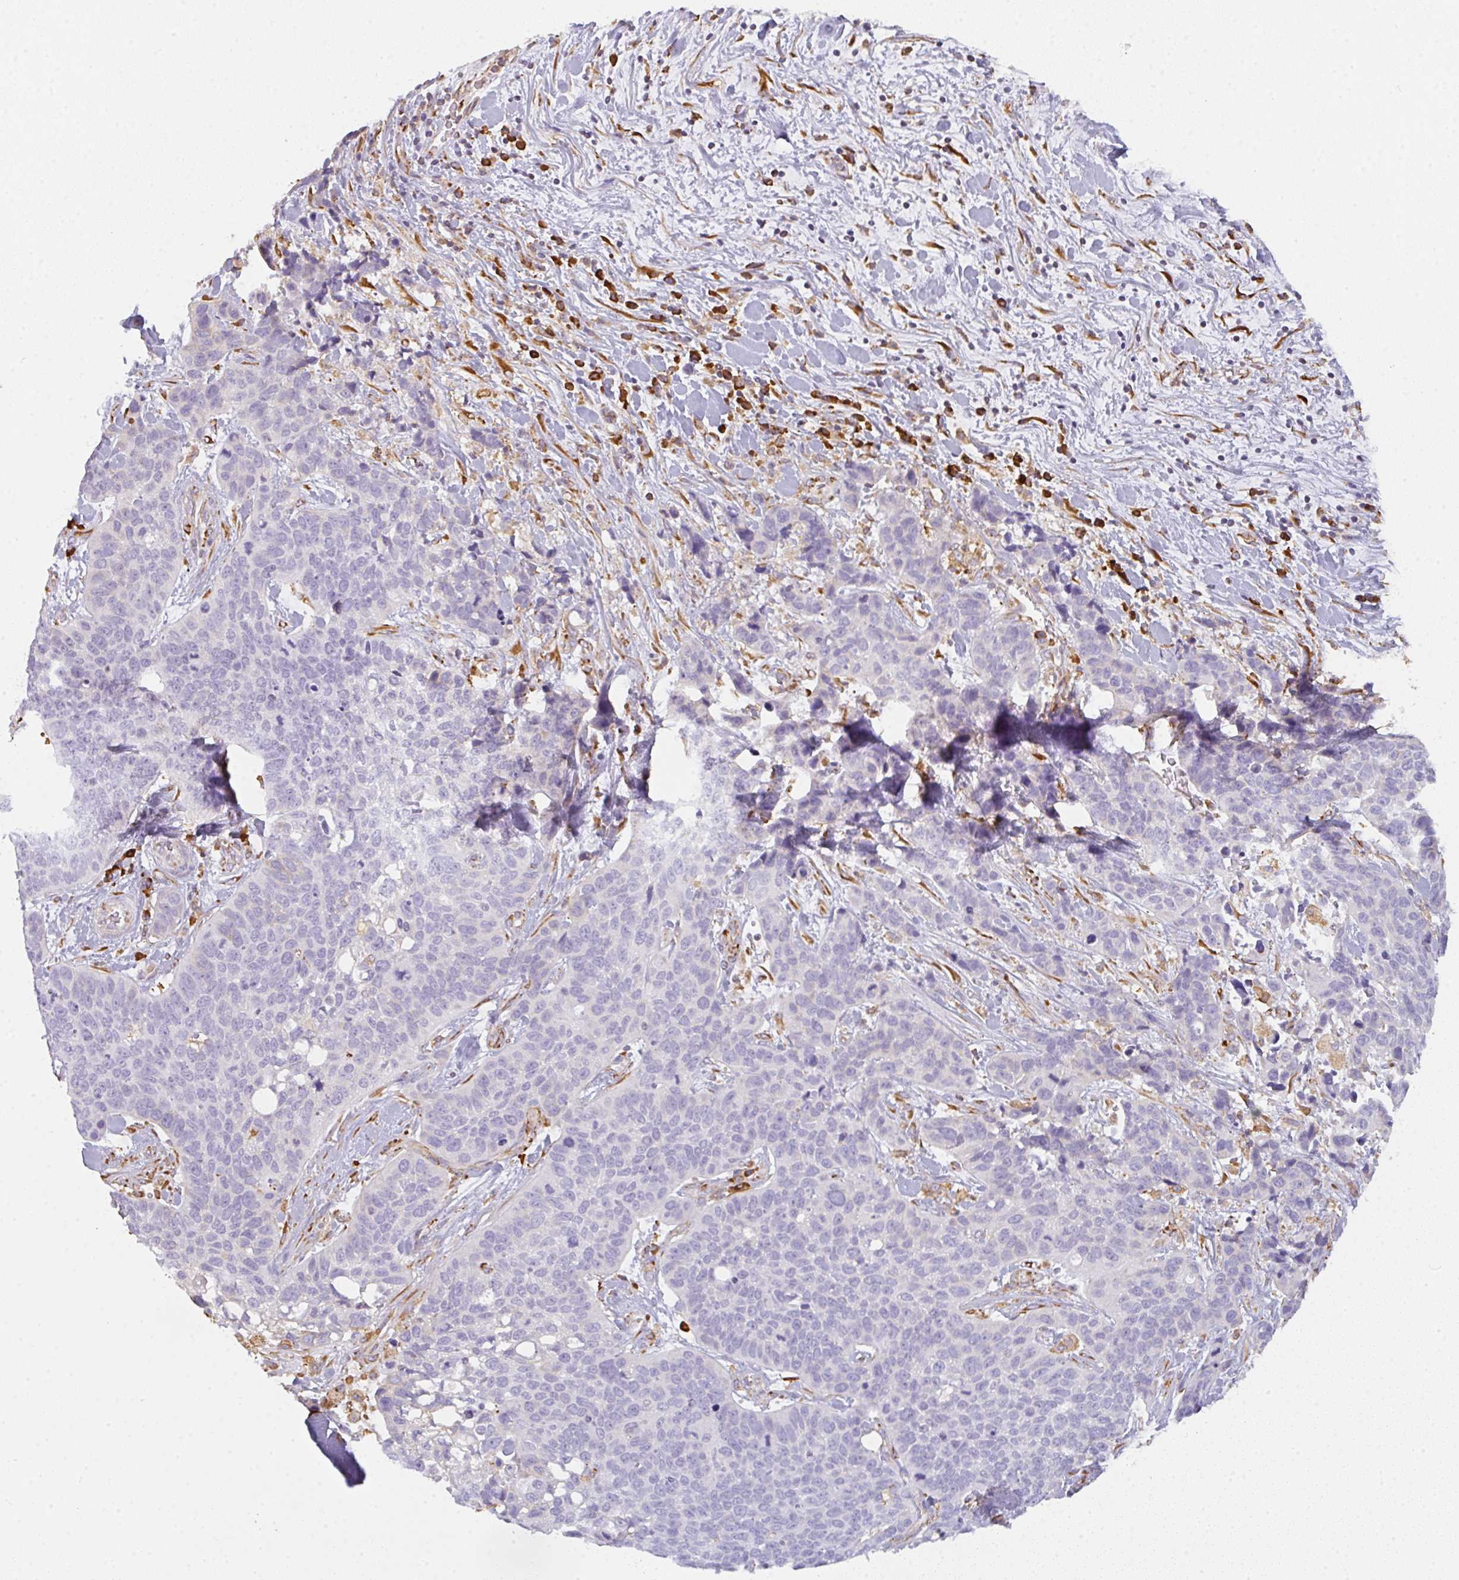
{"staining": {"intensity": "negative", "quantity": "none", "location": "none"}, "tissue": "lung cancer", "cell_type": "Tumor cells", "image_type": "cancer", "snomed": [{"axis": "morphology", "description": "Squamous cell carcinoma, NOS"}, {"axis": "topography", "description": "Lung"}], "caption": "An immunohistochemistry (IHC) micrograph of lung squamous cell carcinoma is shown. There is no staining in tumor cells of lung squamous cell carcinoma.", "gene": "DOK4", "patient": {"sex": "male", "age": 62}}